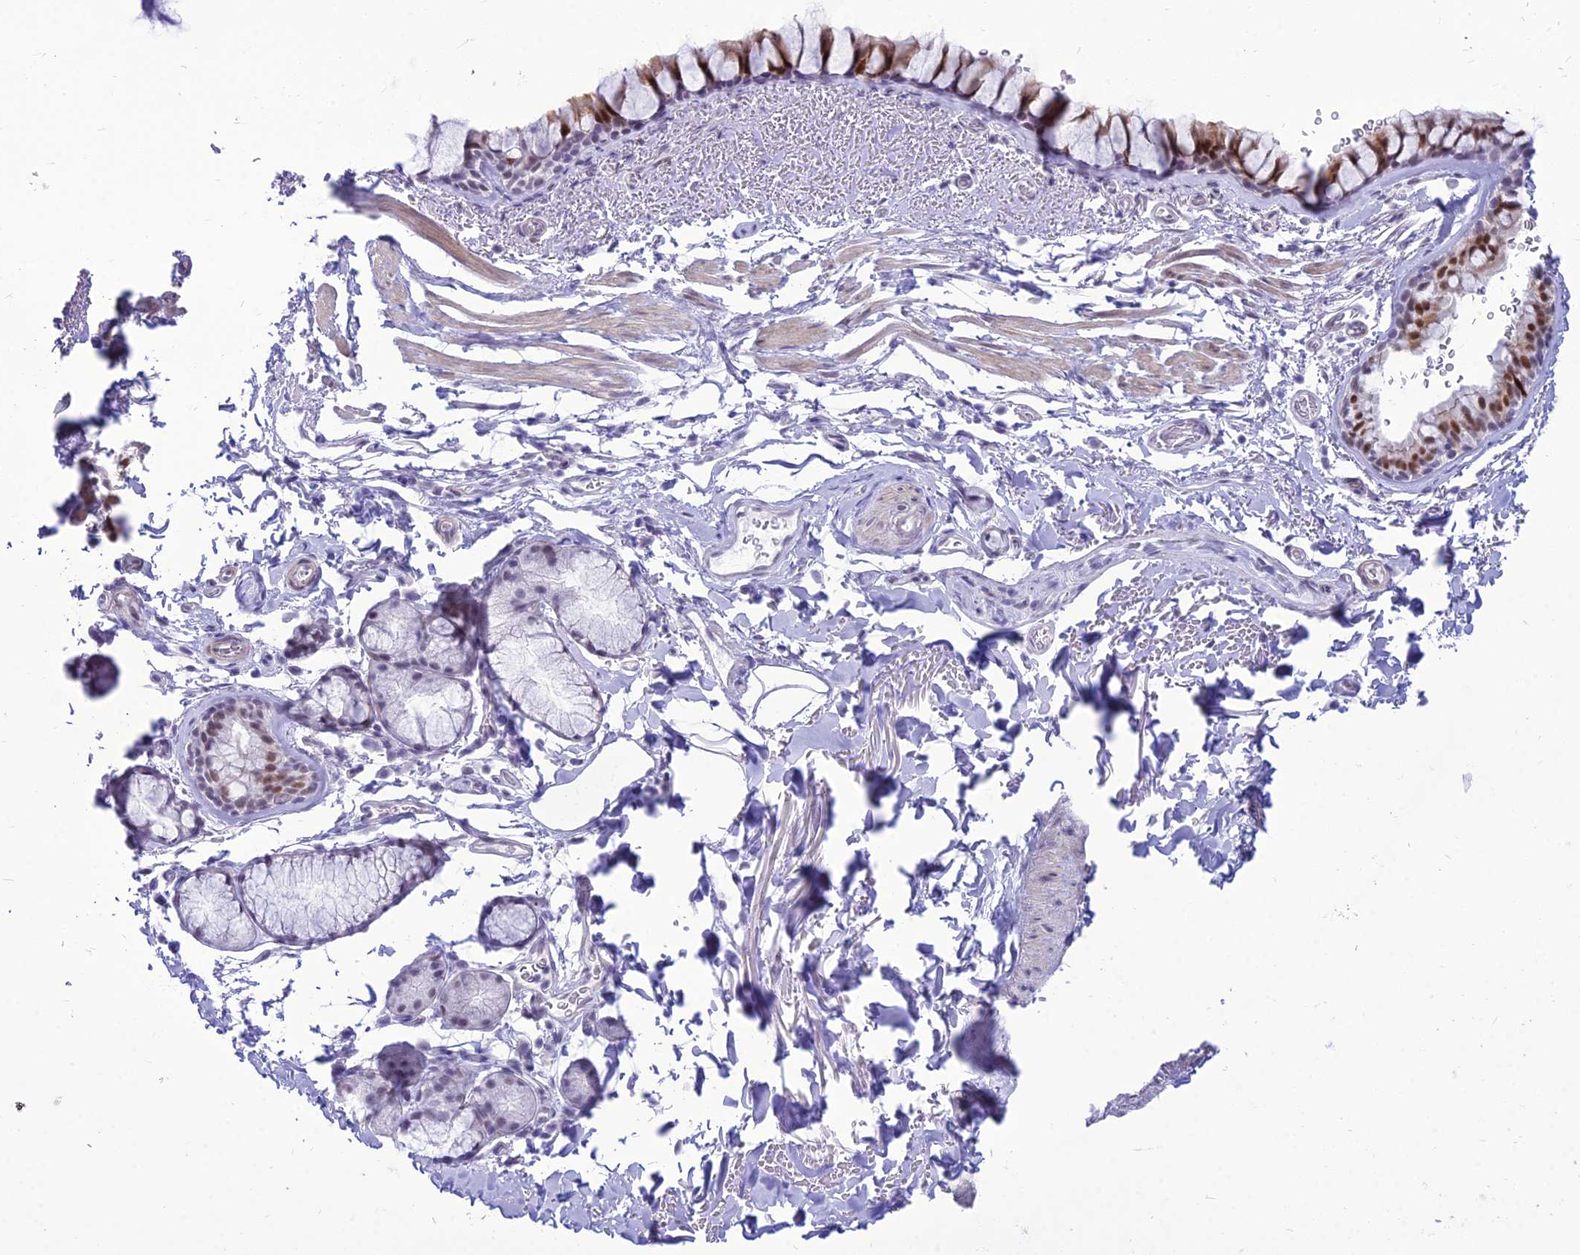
{"staining": {"intensity": "moderate", "quantity": "25%-75%", "location": "nuclear"}, "tissue": "bronchus", "cell_type": "Respiratory epithelial cells", "image_type": "normal", "snomed": [{"axis": "morphology", "description": "Normal tissue, NOS"}, {"axis": "topography", "description": "Bronchus"}], "caption": "Protein staining reveals moderate nuclear expression in approximately 25%-75% of respiratory epithelial cells in normal bronchus. (DAB = brown stain, brightfield microscopy at high magnification).", "gene": "DHX40", "patient": {"sex": "male", "age": 65}}